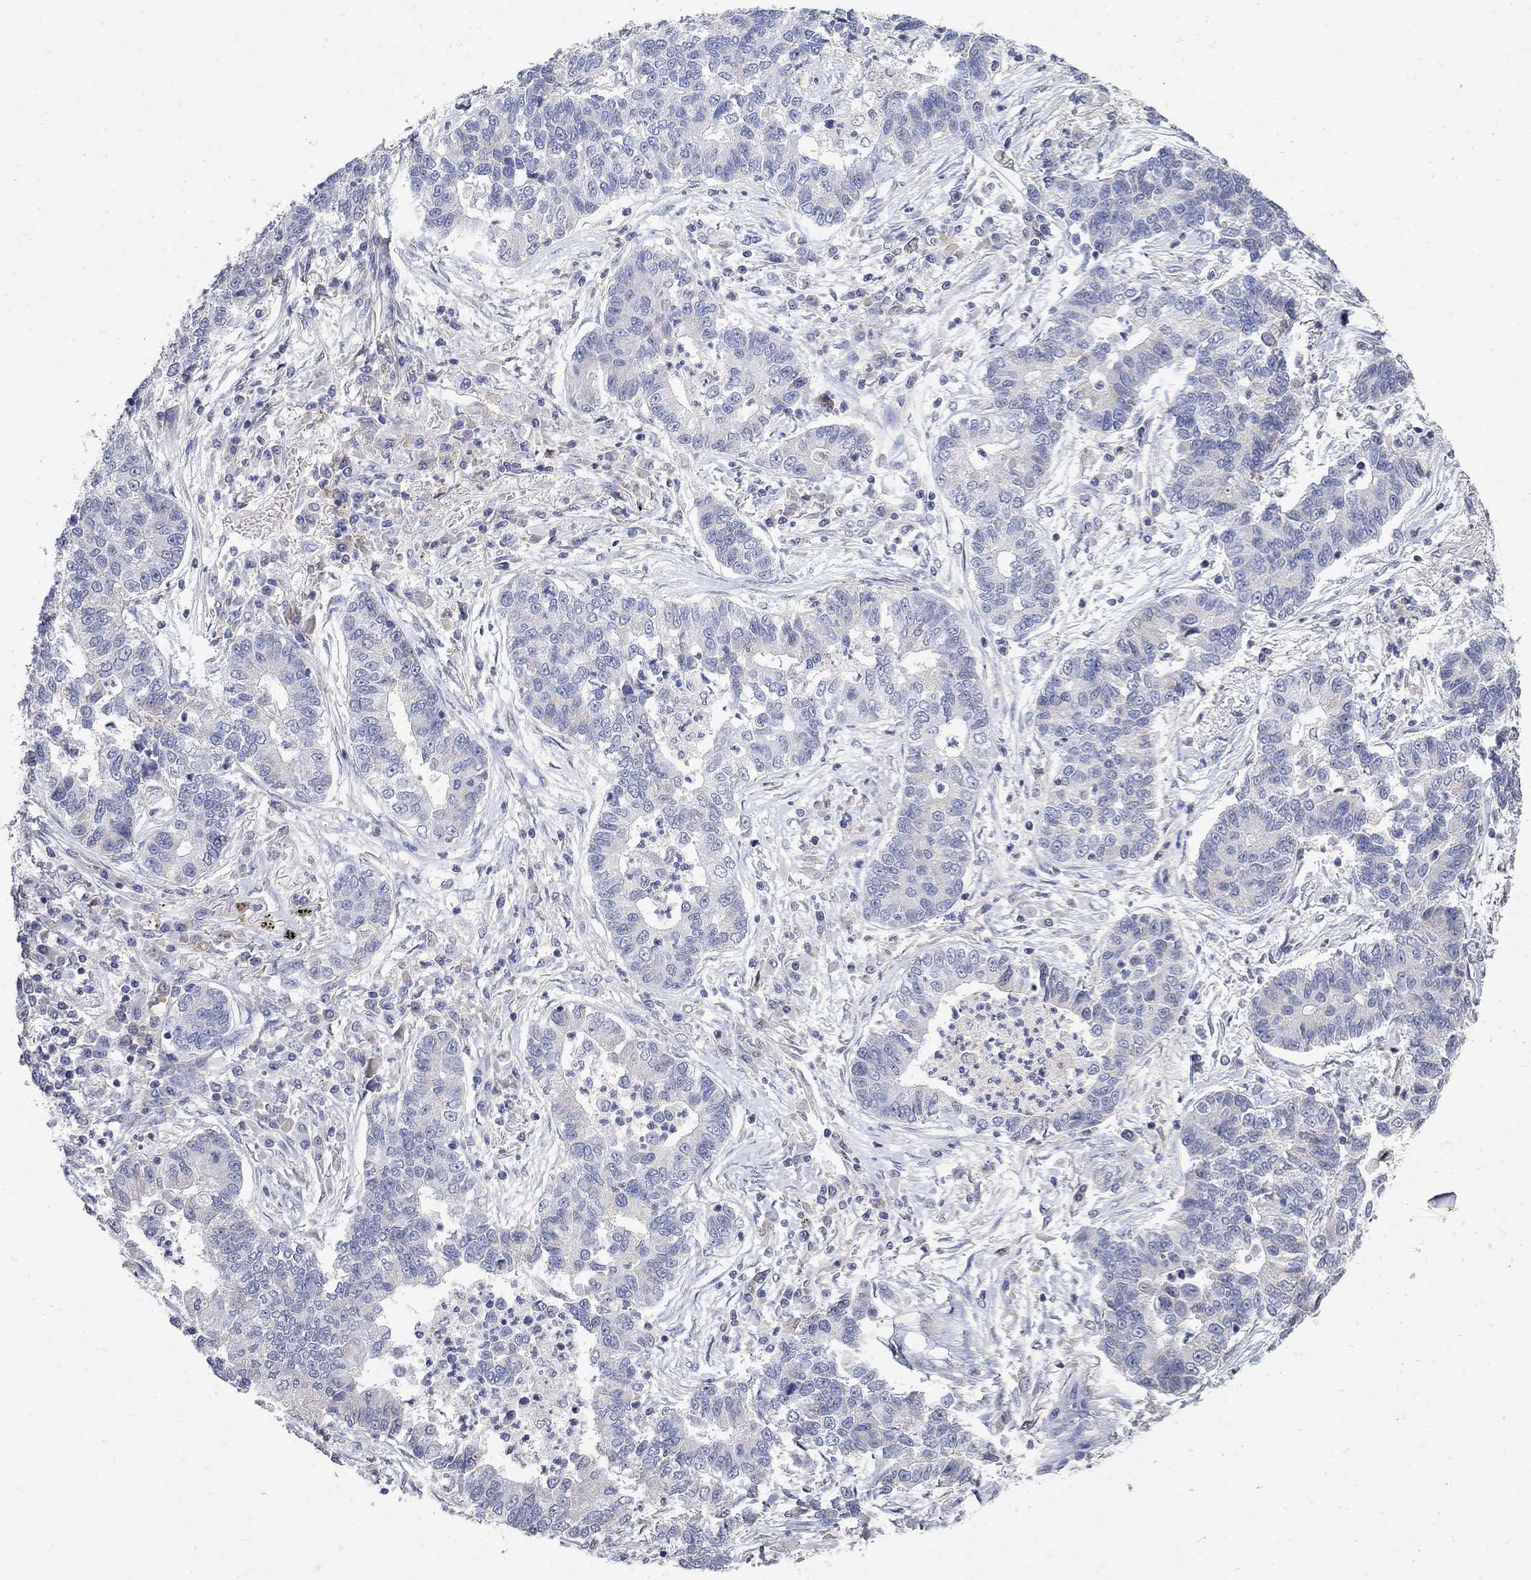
{"staining": {"intensity": "negative", "quantity": "none", "location": "none"}, "tissue": "lung cancer", "cell_type": "Tumor cells", "image_type": "cancer", "snomed": [{"axis": "morphology", "description": "Adenocarcinoma, NOS"}, {"axis": "topography", "description": "Lung"}], "caption": "Immunohistochemistry of lung cancer (adenocarcinoma) displays no expression in tumor cells. (DAB immunohistochemistry (IHC) visualized using brightfield microscopy, high magnification).", "gene": "TMEM169", "patient": {"sex": "female", "age": 57}}